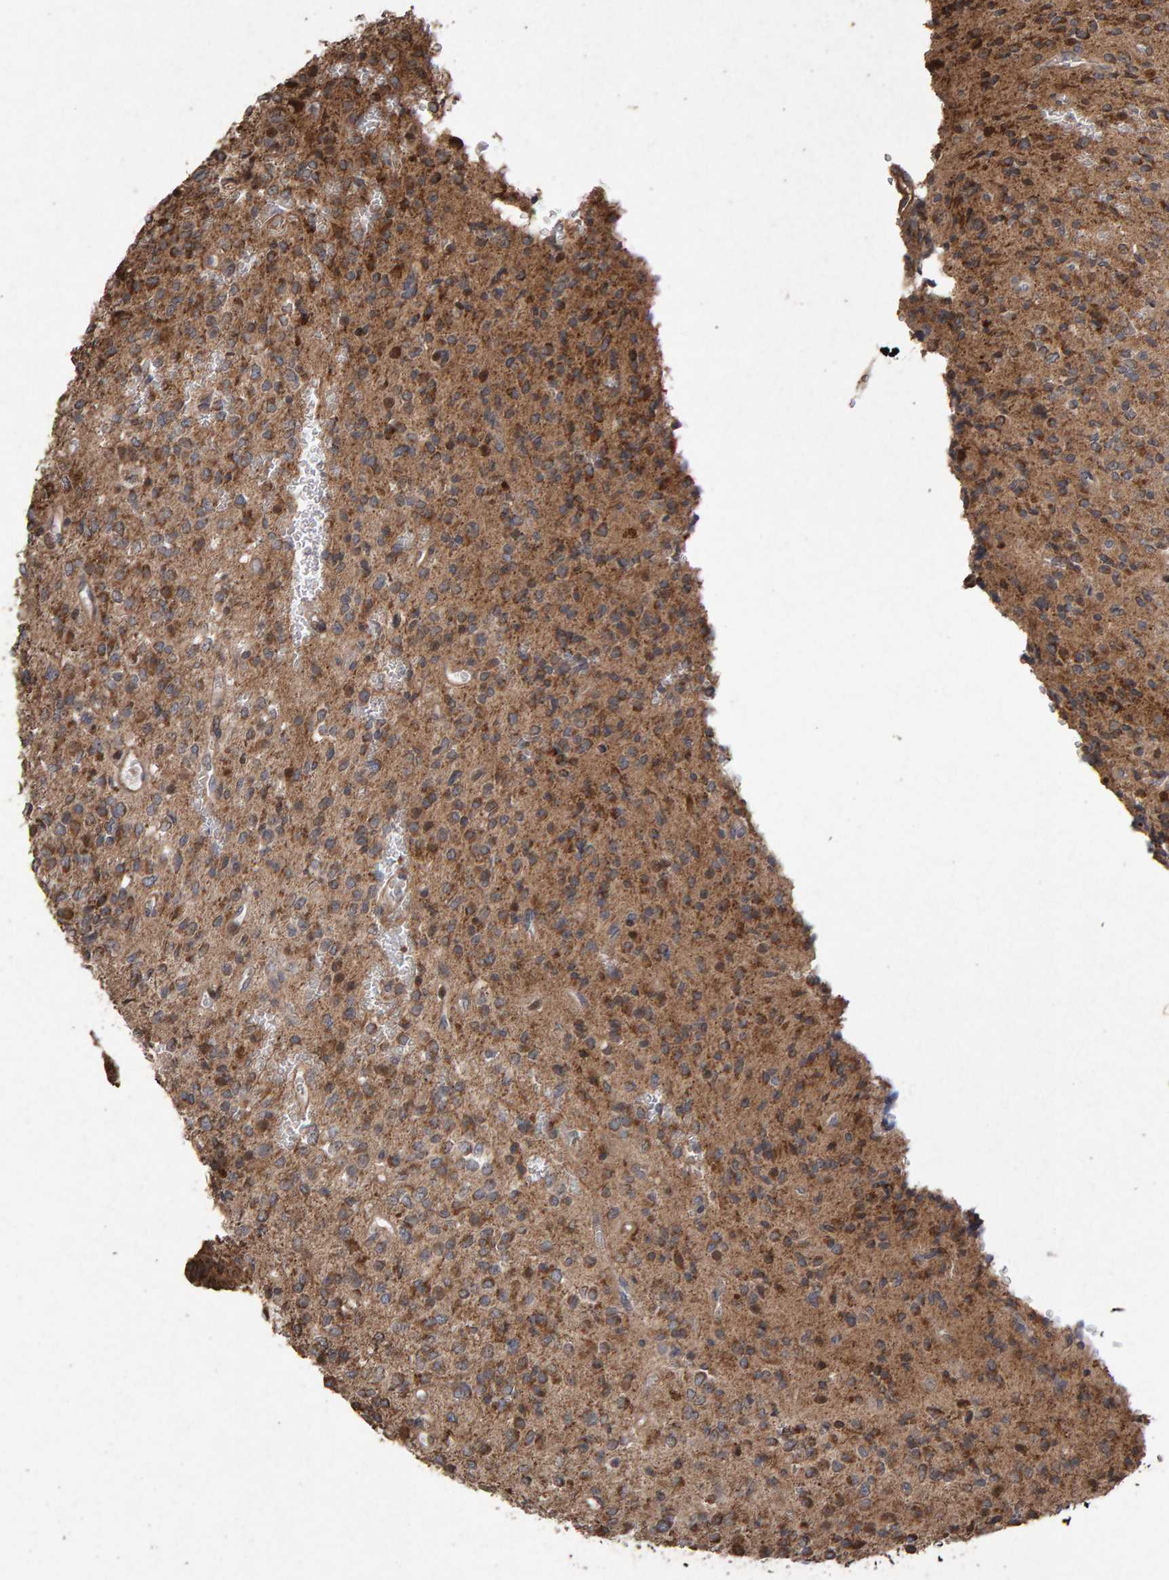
{"staining": {"intensity": "moderate", "quantity": "25%-75%", "location": "cytoplasmic/membranous"}, "tissue": "glioma", "cell_type": "Tumor cells", "image_type": "cancer", "snomed": [{"axis": "morphology", "description": "Glioma, malignant, High grade"}, {"axis": "topography", "description": "Brain"}], "caption": "Glioma was stained to show a protein in brown. There is medium levels of moderate cytoplasmic/membranous expression in about 25%-75% of tumor cells.", "gene": "OSBP2", "patient": {"sex": "male", "age": 34}}